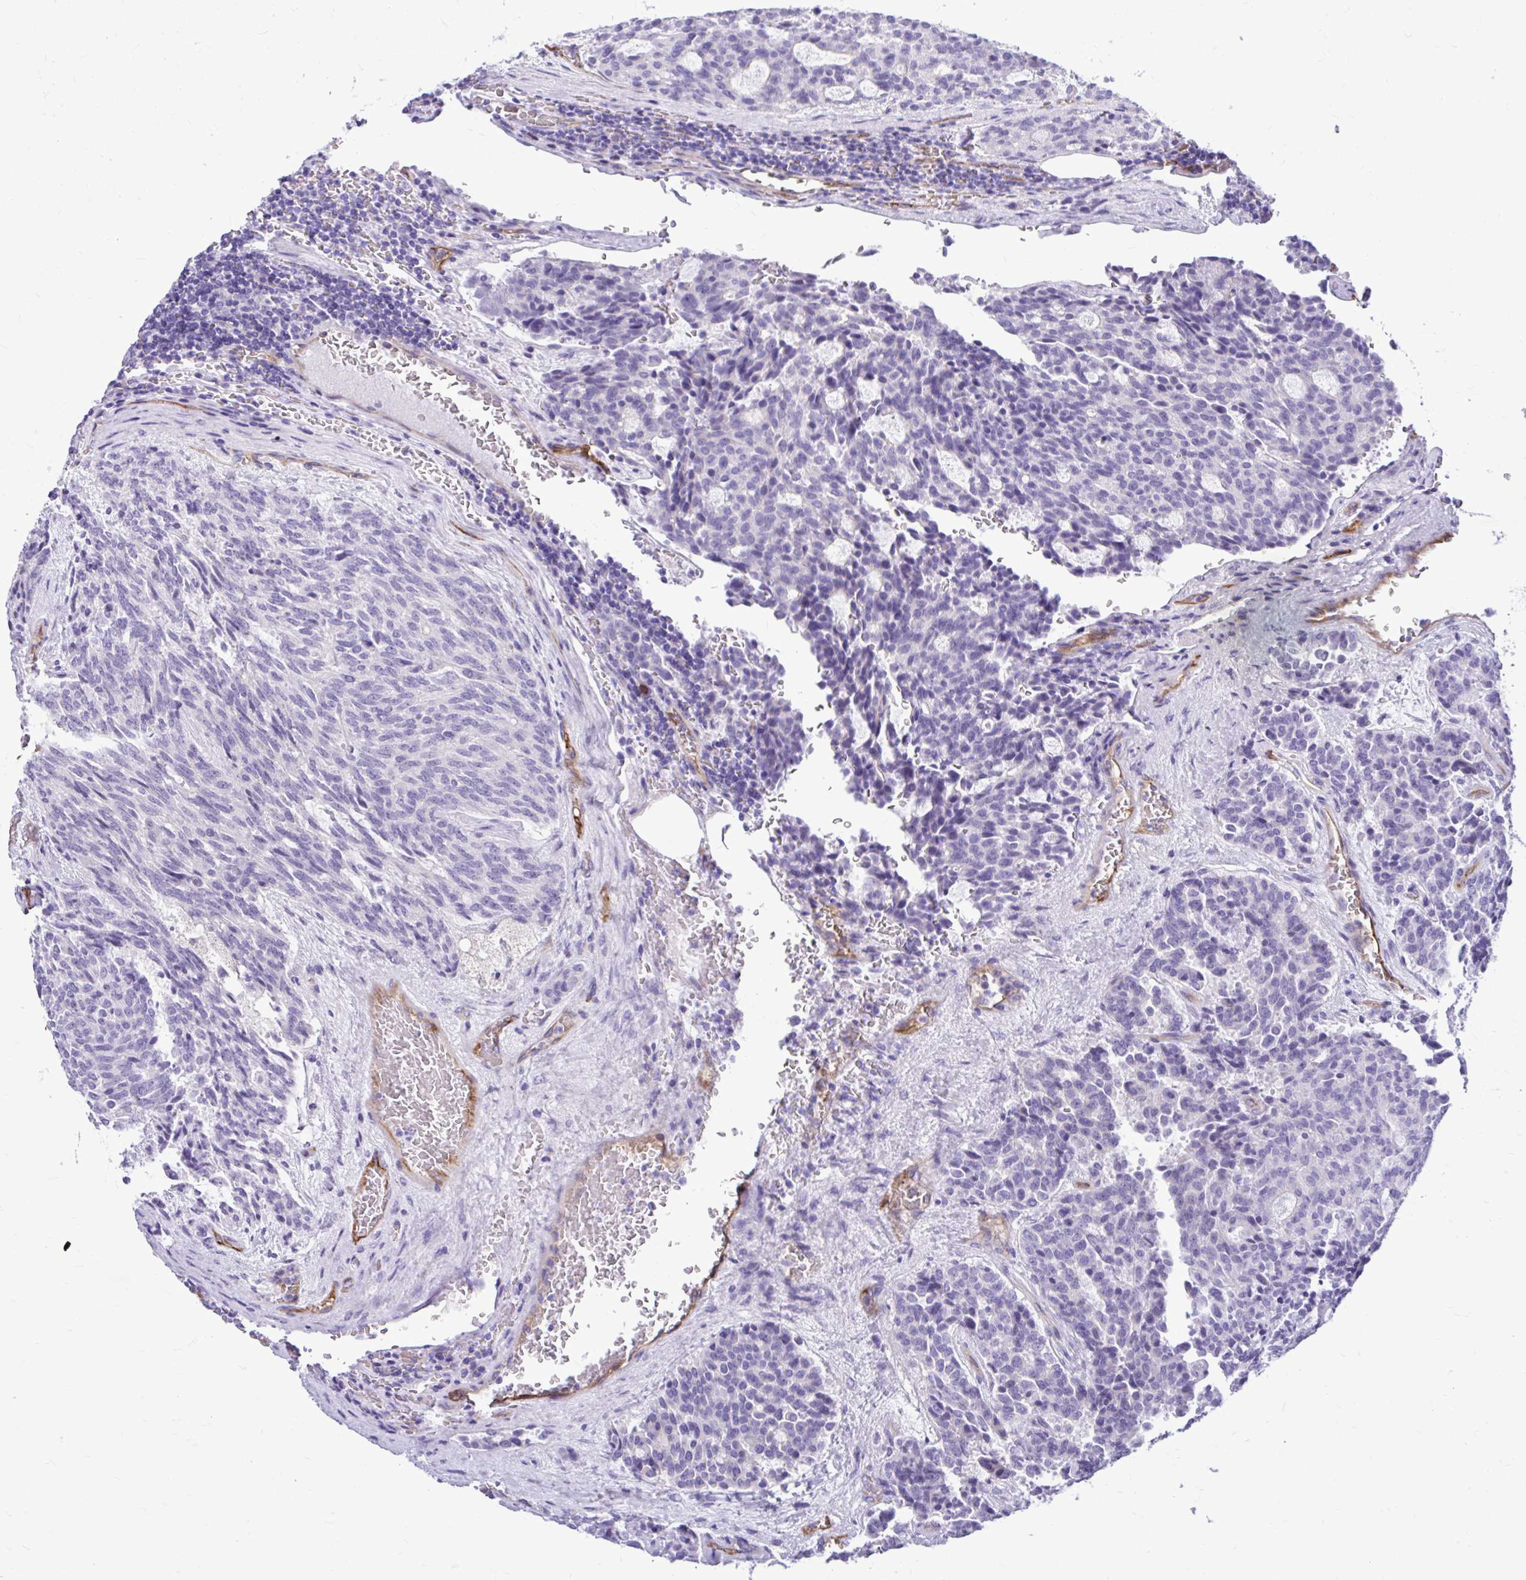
{"staining": {"intensity": "negative", "quantity": "none", "location": "none"}, "tissue": "carcinoid", "cell_type": "Tumor cells", "image_type": "cancer", "snomed": [{"axis": "morphology", "description": "Carcinoid, malignant, NOS"}, {"axis": "topography", "description": "Pancreas"}], "caption": "This is a histopathology image of IHC staining of carcinoid, which shows no staining in tumor cells.", "gene": "ABCG2", "patient": {"sex": "female", "age": 54}}